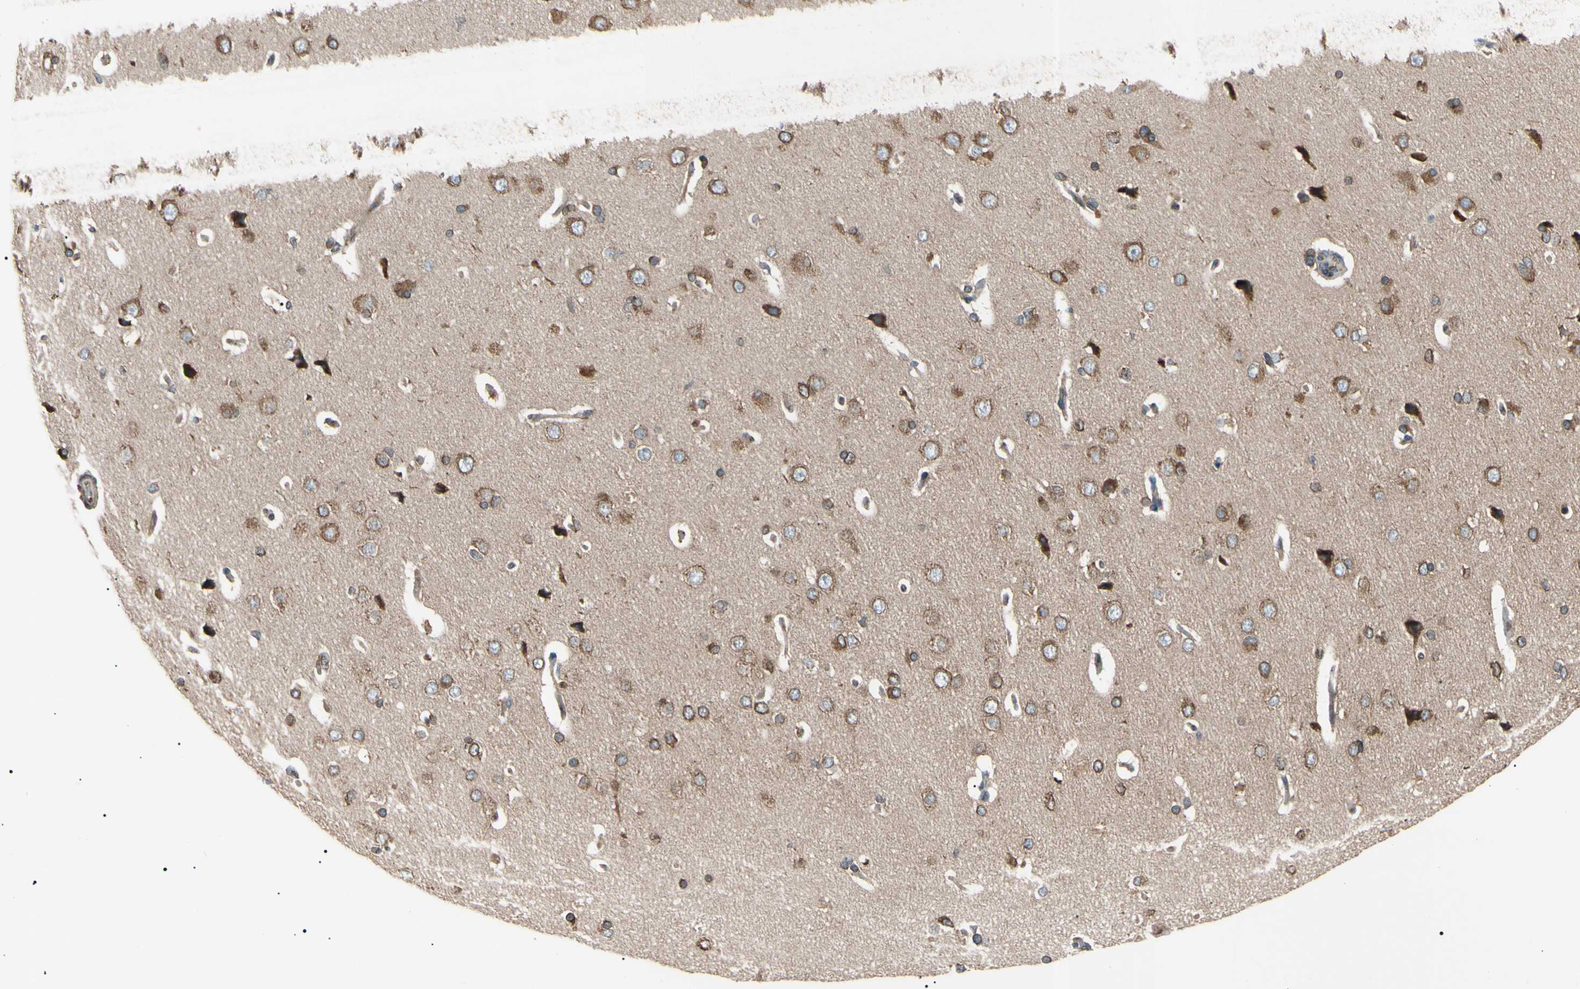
{"staining": {"intensity": "weak", "quantity": ">75%", "location": "cytoplasmic/membranous"}, "tissue": "cerebral cortex", "cell_type": "Endothelial cells", "image_type": "normal", "snomed": [{"axis": "morphology", "description": "Normal tissue, NOS"}, {"axis": "topography", "description": "Cerebral cortex"}], "caption": "High-magnification brightfield microscopy of benign cerebral cortex stained with DAB (3,3'-diaminobenzidine) (brown) and counterstained with hematoxylin (blue). endothelial cells exhibit weak cytoplasmic/membranous positivity is present in approximately>75% of cells.", "gene": "VAPA", "patient": {"sex": "male", "age": 62}}